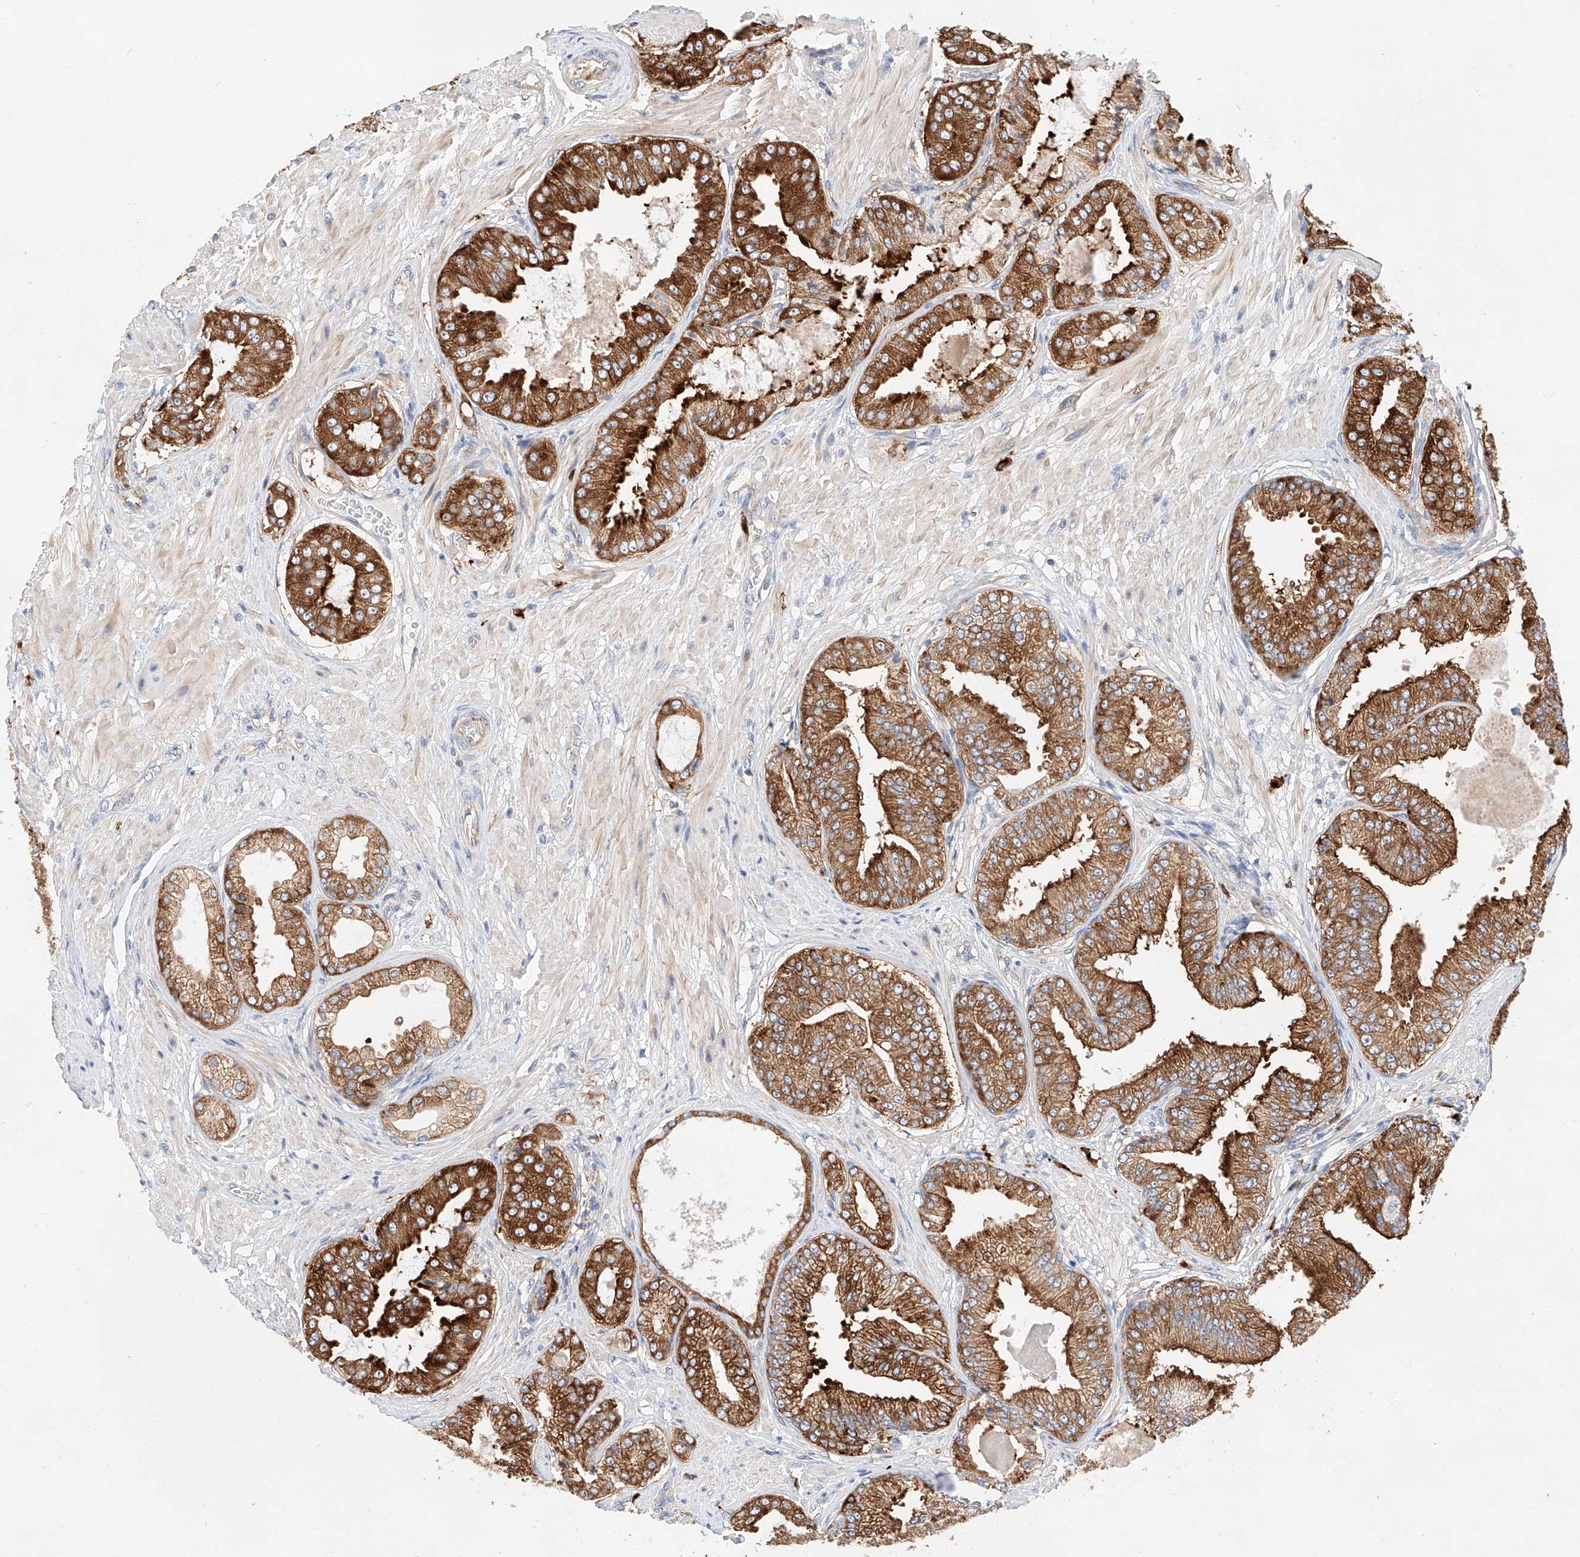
{"staining": {"intensity": "strong", "quantity": ">75%", "location": "cytoplasmic/membranous"}, "tissue": "prostate cancer", "cell_type": "Tumor cells", "image_type": "cancer", "snomed": [{"axis": "morphology", "description": "Adenocarcinoma, Low grade"}, {"axis": "topography", "description": "Prostate"}], "caption": "This micrograph shows immunohistochemistry staining of prostate low-grade adenocarcinoma, with high strong cytoplasmic/membranous staining in about >75% of tumor cells.", "gene": "GLMN", "patient": {"sex": "male", "age": 63}}